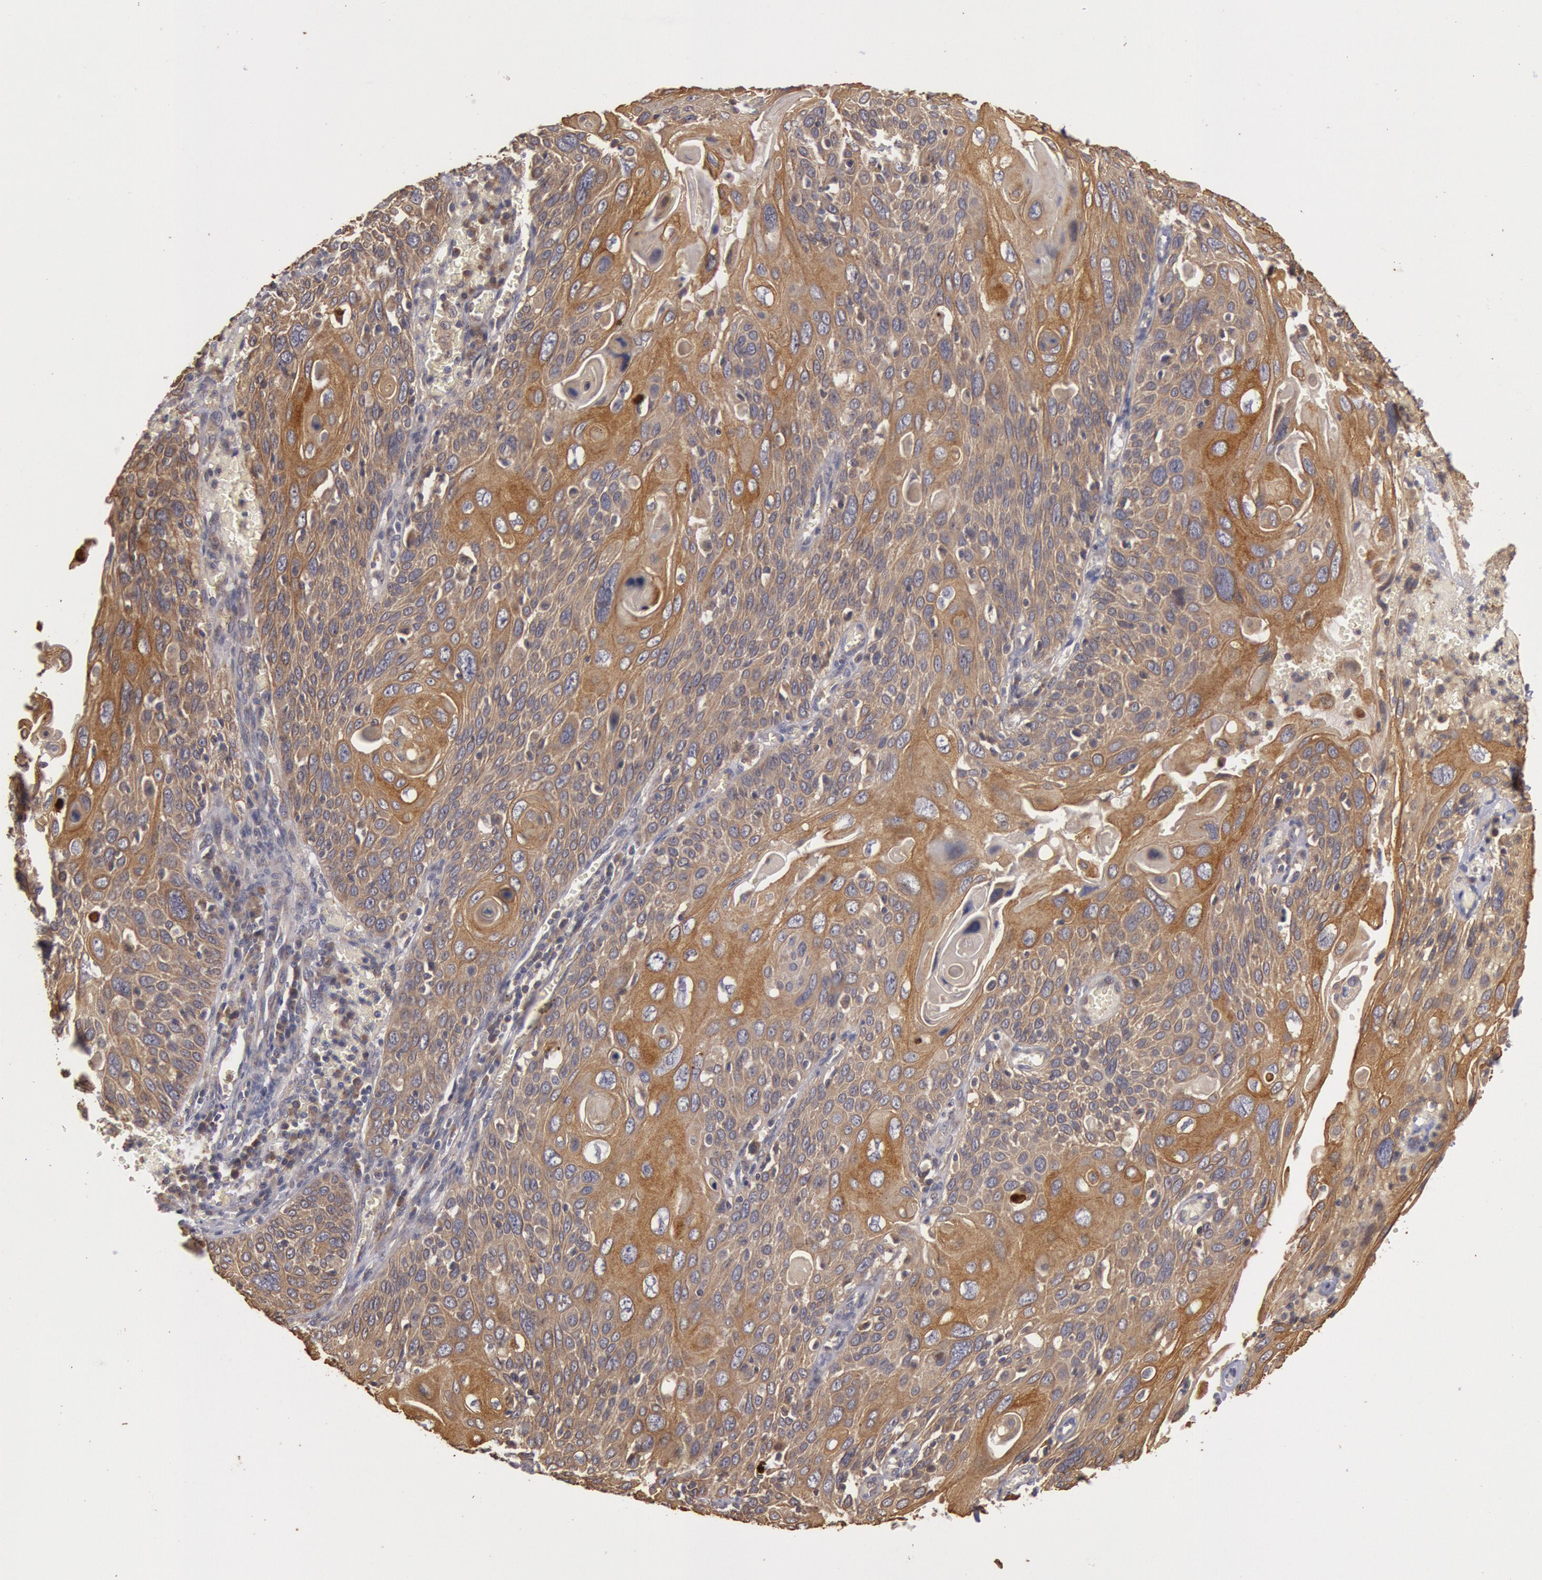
{"staining": {"intensity": "strong", "quantity": ">75%", "location": "cytoplasmic/membranous"}, "tissue": "cervical cancer", "cell_type": "Tumor cells", "image_type": "cancer", "snomed": [{"axis": "morphology", "description": "Squamous cell carcinoma, NOS"}, {"axis": "topography", "description": "Cervix"}], "caption": "Cervical squamous cell carcinoma stained with a brown dye reveals strong cytoplasmic/membranous positive staining in approximately >75% of tumor cells.", "gene": "PLA2G6", "patient": {"sex": "female", "age": 54}}